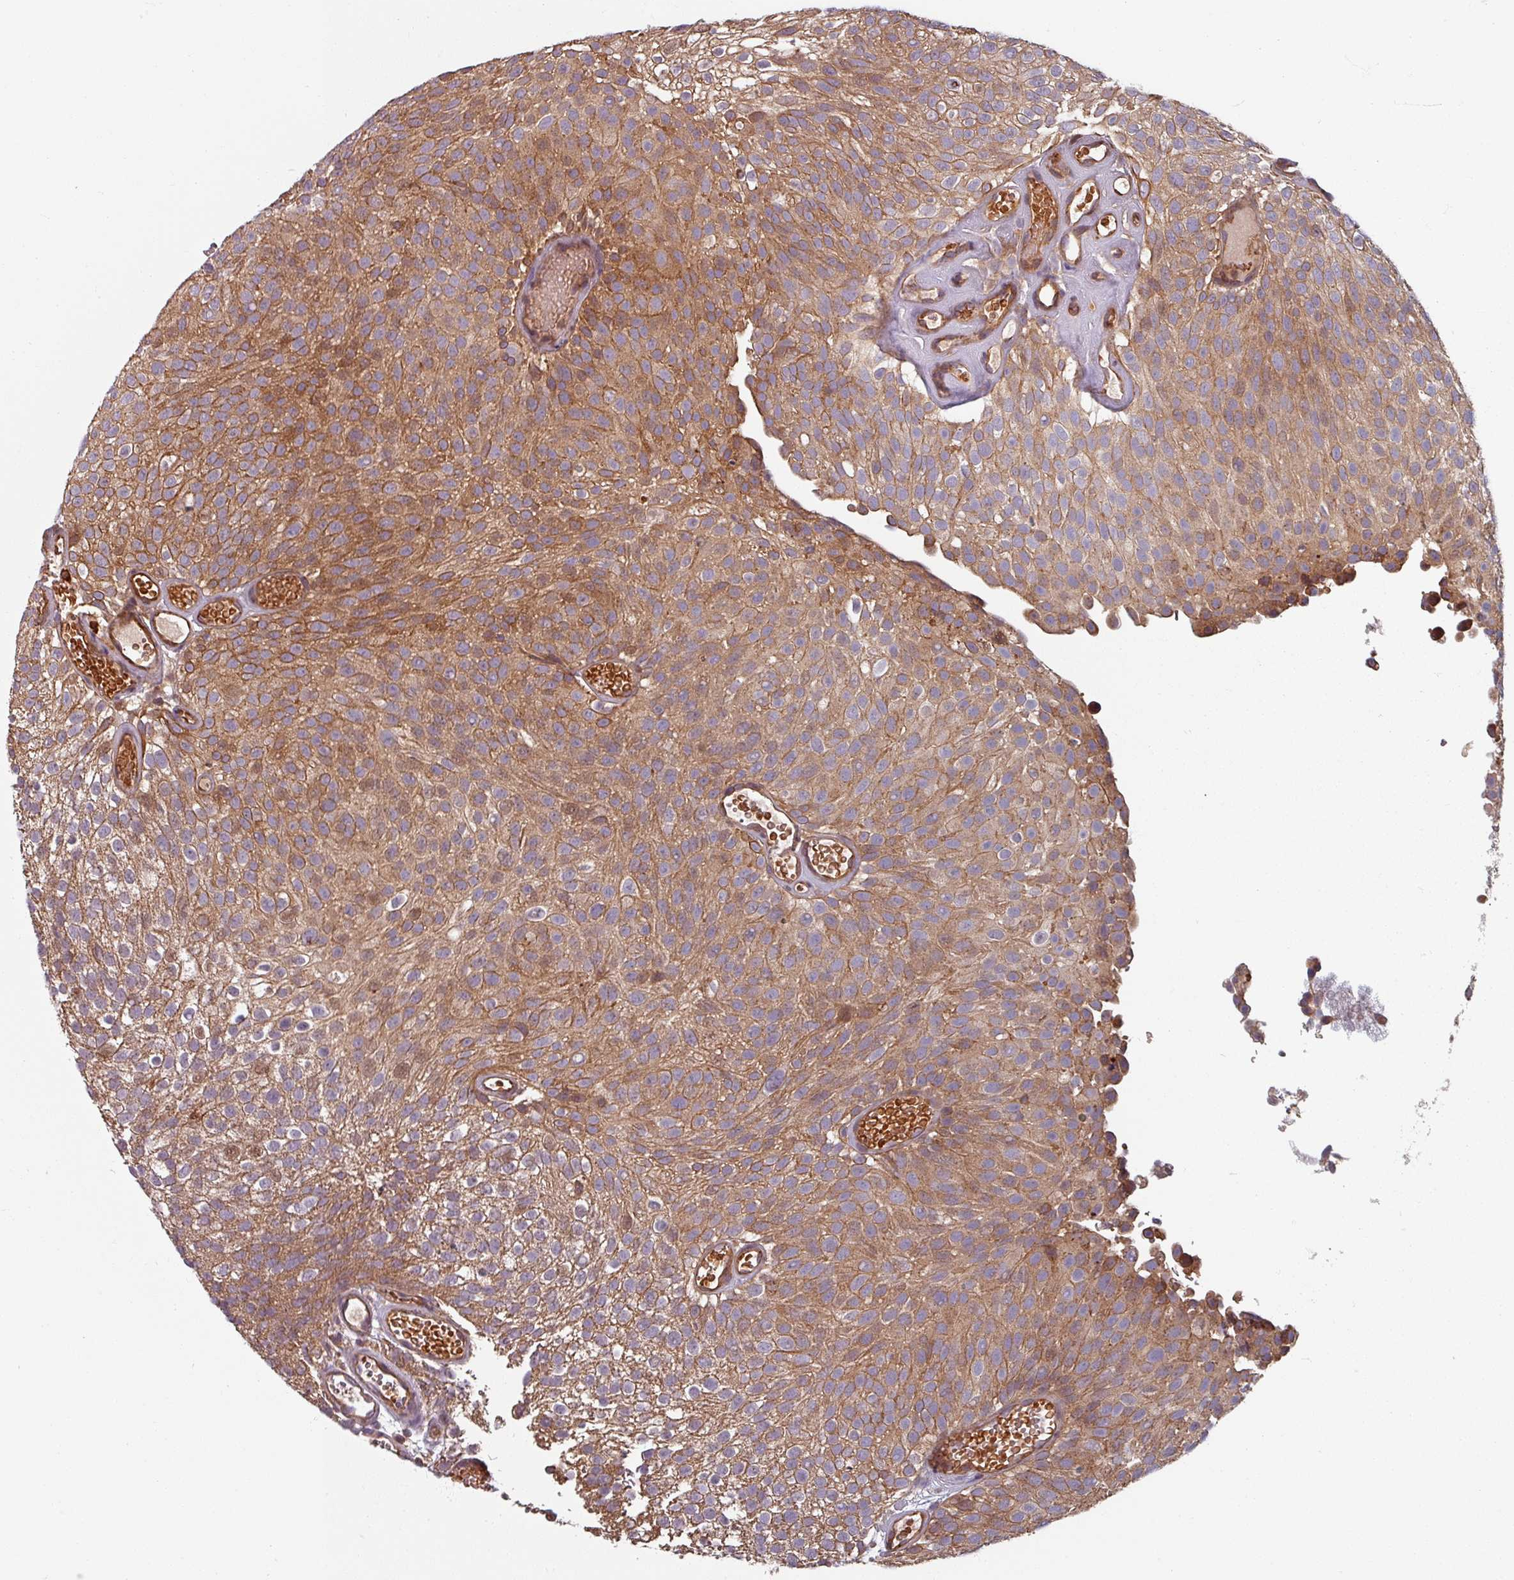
{"staining": {"intensity": "moderate", "quantity": ">75%", "location": "cytoplasmic/membranous"}, "tissue": "urothelial cancer", "cell_type": "Tumor cells", "image_type": "cancer", "snomed": [{"axis": "morphology", "description": "Urothelial carcinoma, Low grade"}, {"axis": "topography", "description": "Urinary bladder"}], "caption": "A micrograph showing moderate cytoplasmic/membranous positivity in about >75% of tumor cells in low-grade urothelial carcinoma, as visualized by brown immunohistochemical staining.", "gene": "EID1", "patient": {"sex": "male", "age": 78}}